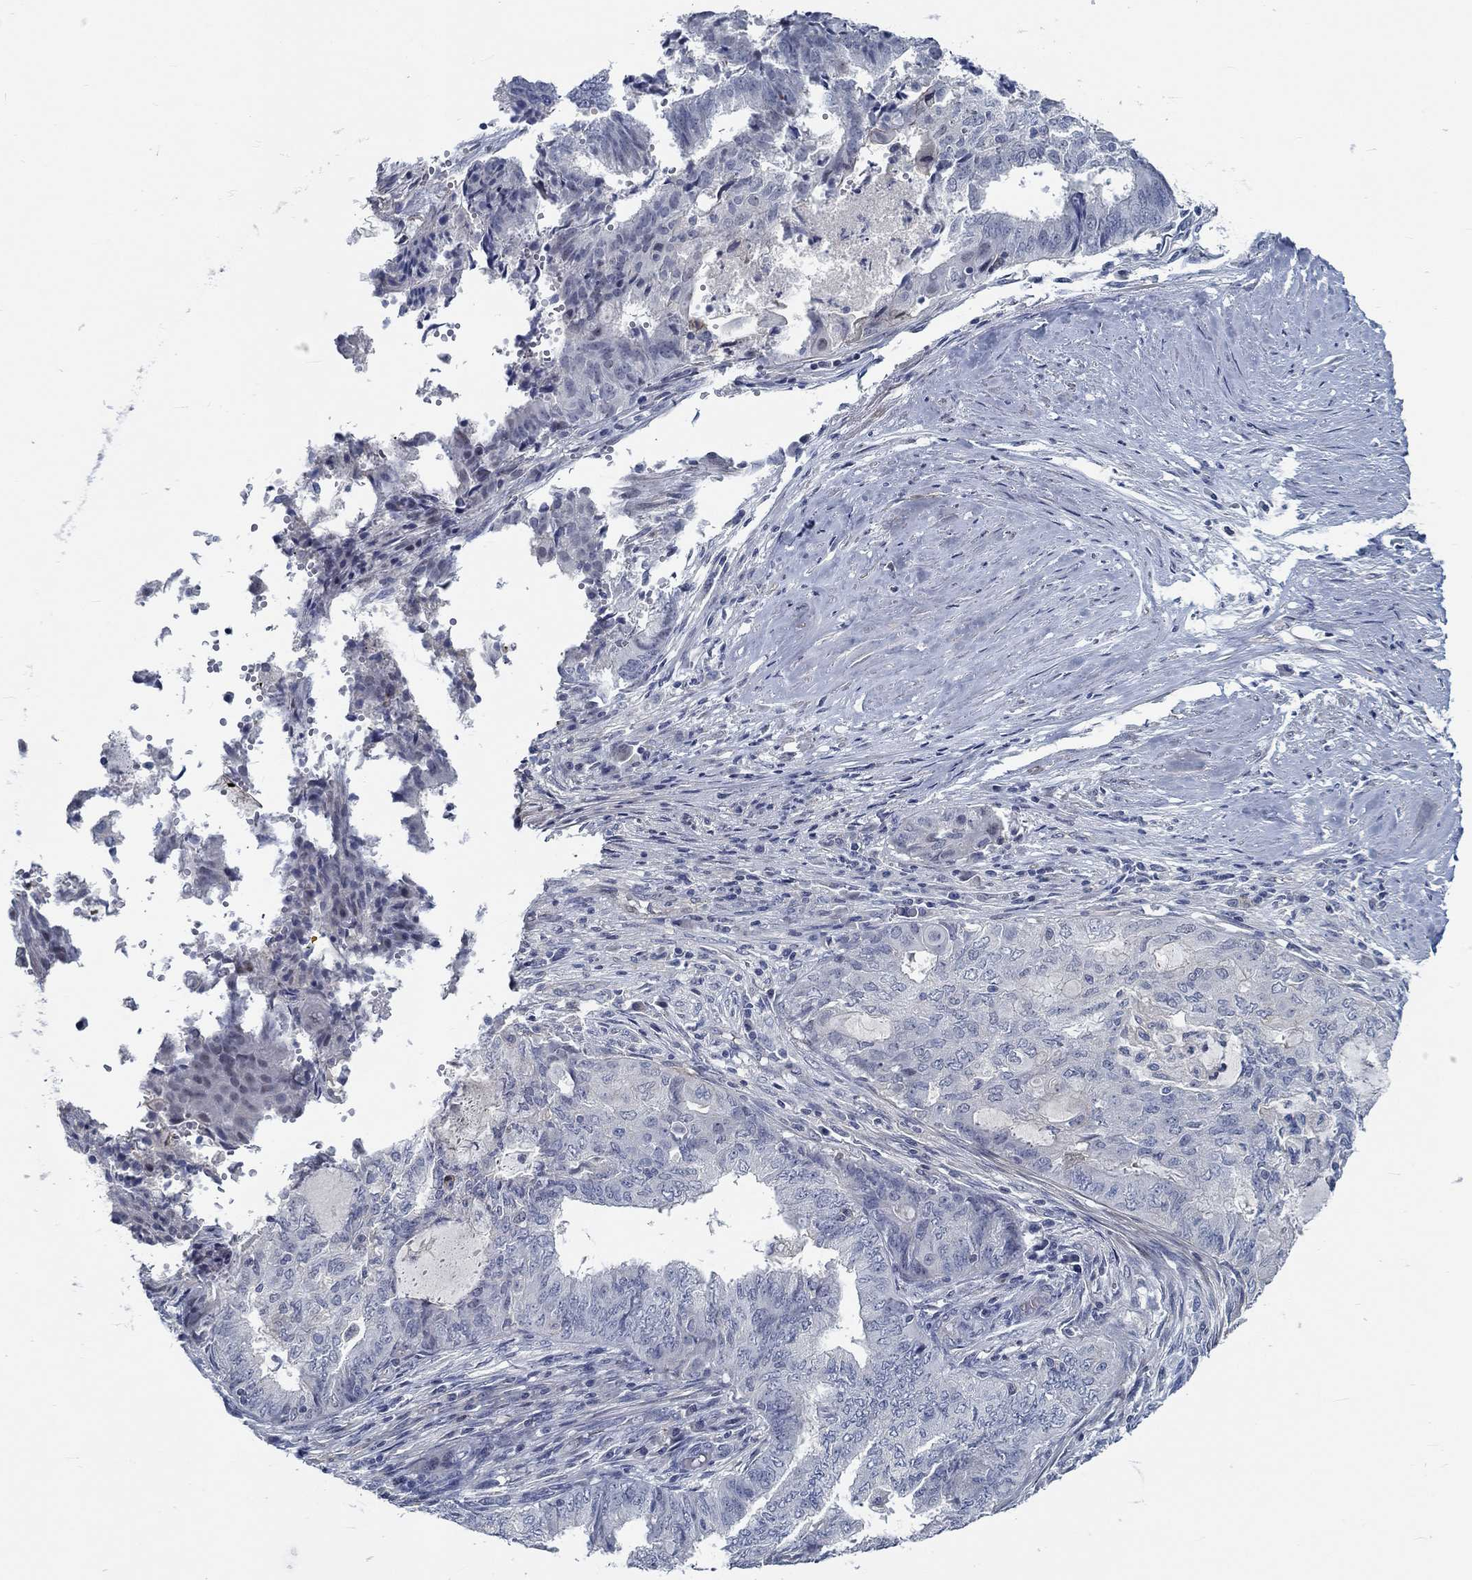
{"staining": {"intensity": "negative", "quantity": "none", "location": "none"}, "tissue": "endometrial cancer", "cell_type": "Tumor cells", "image_type": "cancer", "snomed": [{"axis": "morphology", "description": "Adenocarcinoma, NOS"}, {"axis": "topography", "description": "Endometrium"}], "caption": "Image shows no protein positivity in tumor cells of endometrial cancer (adenocarcinoma) tissue.", "gene": "MYBPC1", "patient": {"sex": "female", "age": 62}}